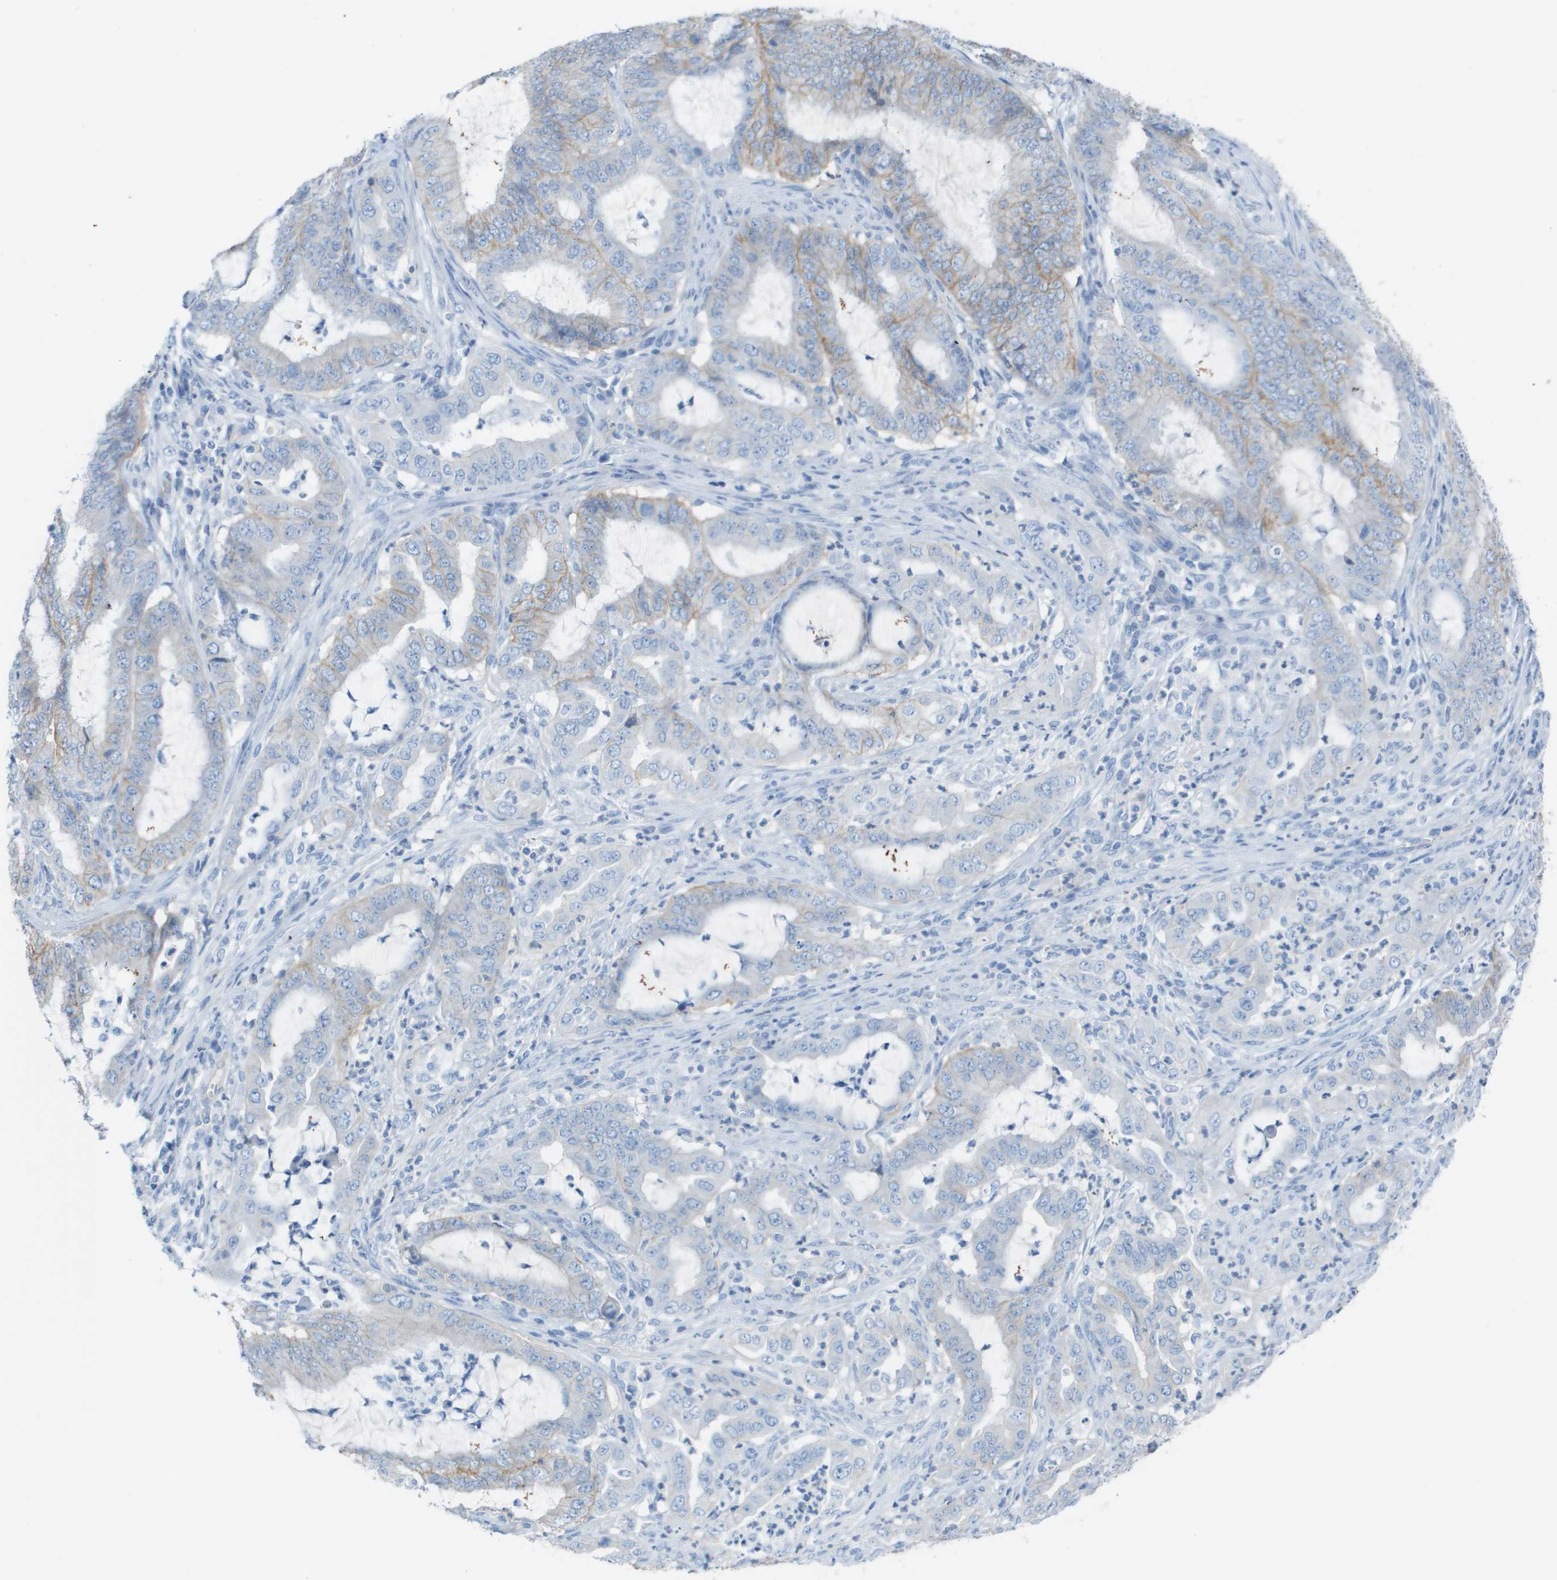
{"staining": {"intensity": "weak", "quantity": "<25%", "location": "cytoplasmic/membranous"}, "tissue": "endometrial cancer", "cell_type": "Tumor cells", "image_type": "cancer", "snomed": [{"axis": "morphology", "description": "Adenocarcinoma, NOS"}, {"axis": "topography", "description": "Endometrium"}], "caption": "The immunohistochemistry photomicrograph has no significant expression in tumor cells of endometrial cancer (adenocarcinoma) tissue.", "gene": "CD46", "patient": {"sex": "female", "age": 70}}